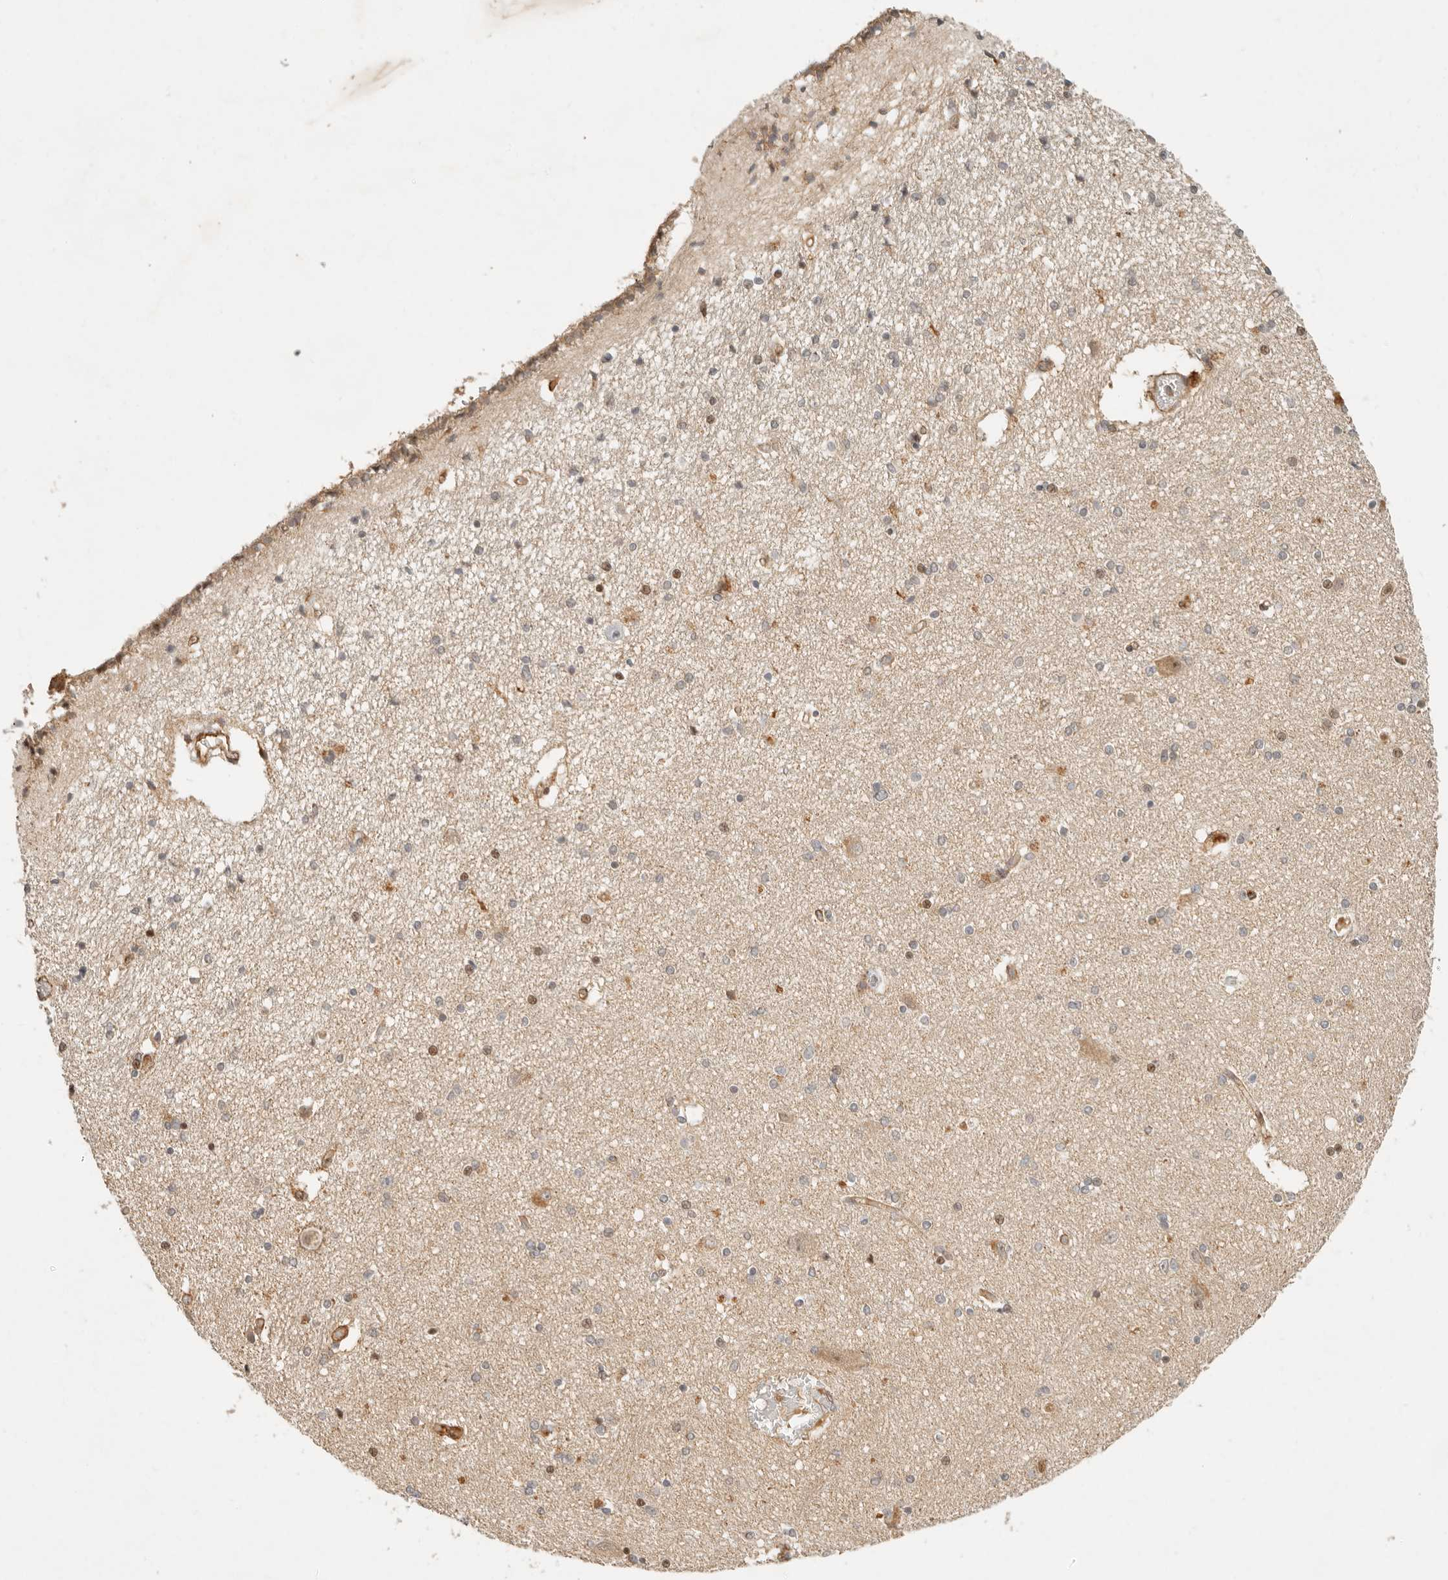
{"staining": {"intensity": "weak", "quantity": "<25%", "location": "nuclear"}, "tissue": "hippocampus", "cell_type": "Glial cells", "image_type": "normal", "snomed": [{"axis": "morphology", "description": "Normal tissue, NOS"}, {"axis": "topography", "description": "Hippocampus"}], "caption": "DAB (3,3'-diaminobenzidine) immunohistochemical staining of normal hippocampus demonstrates no significant expression in glial cells. (DAB IHC, high magnification).", "gene": "KLHL38", "patient": {"sex": "female", "age": 54}}